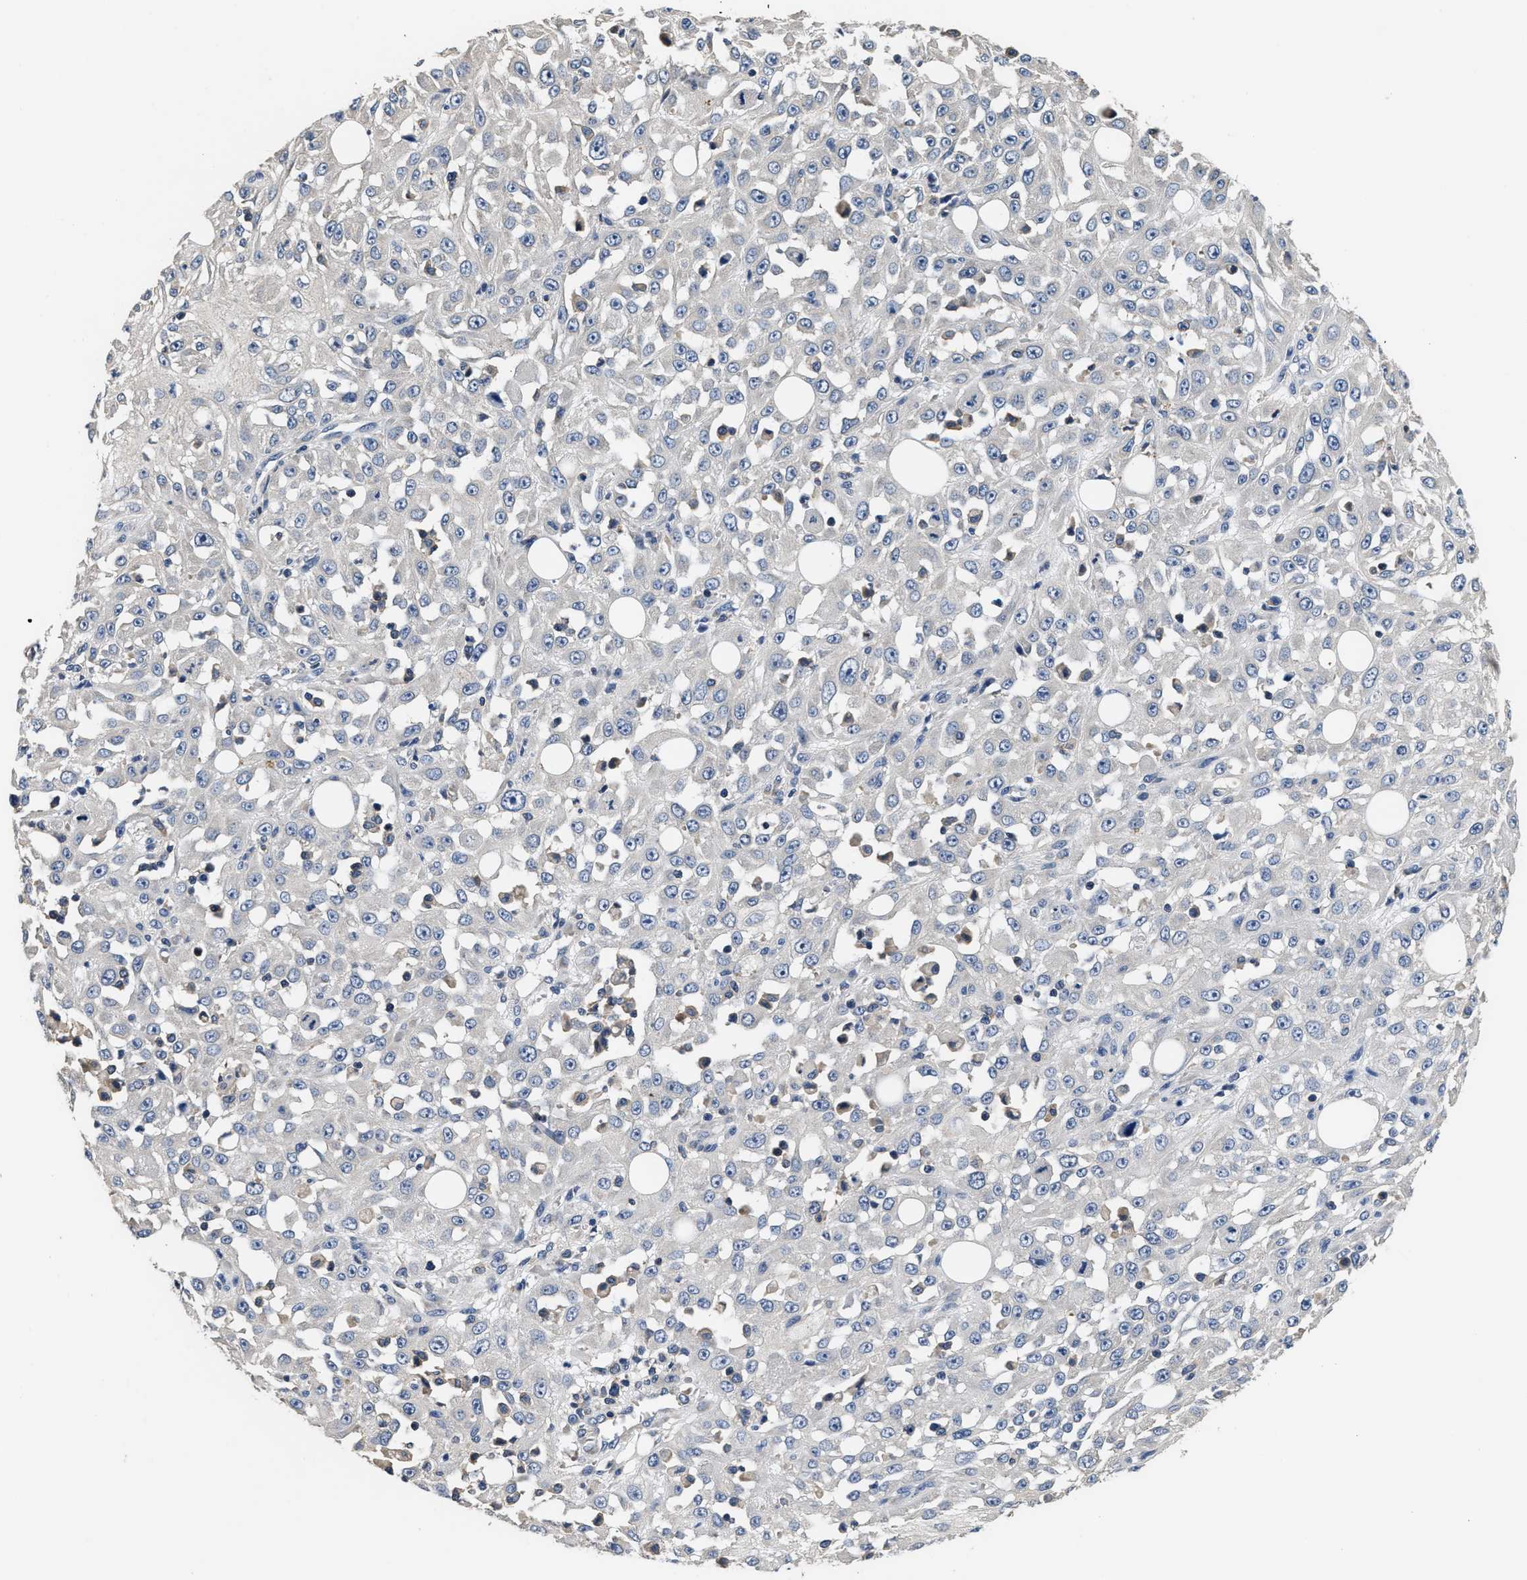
{"staining": {"intensity": "negative", "quantity": "none", "location": "none"}, "tissue": "skin cancer", "cell_type": "Tumor cells", "image_type": "cancer", "snomed": [{"axis": "morphology", "description": "Squamous cell carcinoma, NOS"}, {"axis": "morphology", "description": "Squamous cell carcinoma, metastatic, NOS"}, {"axis": "topography", "description": "Skin"}, {"axis": "topography", "description": "Lymph node"}], "caption": "DAB (3,3'-diaminobenzidine) immunohistochemical staining of skin metastatic squamous cell carcinoma shows no significant staining in tumor cells.", "gene": "ANKIB1", "patient": {"sex": "male", "age": 75}}